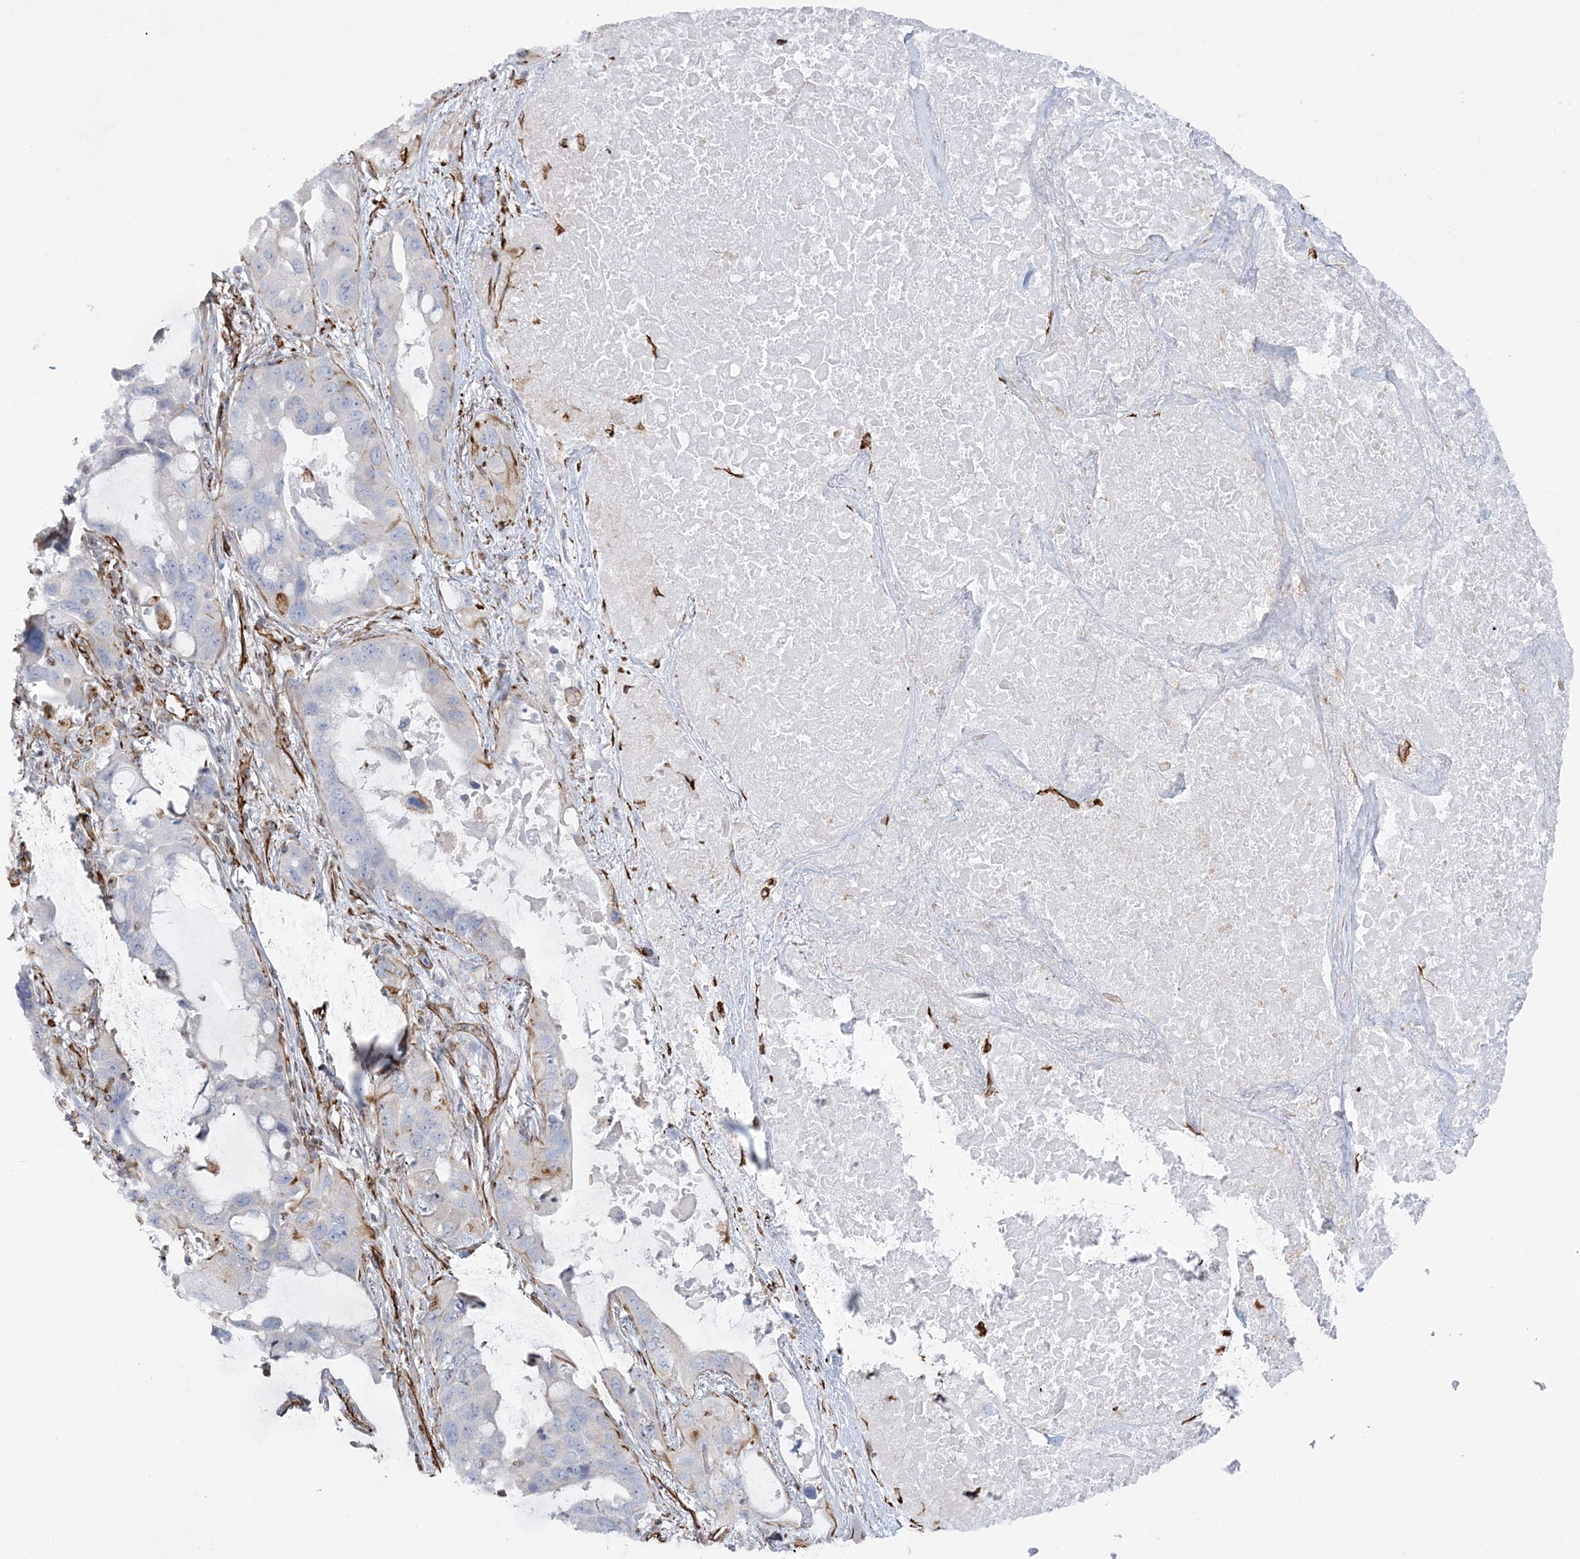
{"staining": {"intensity": "negative", "quantity": "none", "location": "none"}, "tissue": "lung cancer", "cell_type": "Tumor cells", "image_type": "cancer", "snomed": [{"axis": "morphology", "description": "Squamous cell carcinoma, NOS"}, {"axis": "topography", "description": "Lung"}], "caption": "DAB immunohistochemical staining of lung cancer shows no significant positivity in tumor cells.", "gene": "SCLT1", "patient": {"sex": "female", "age": 73}}